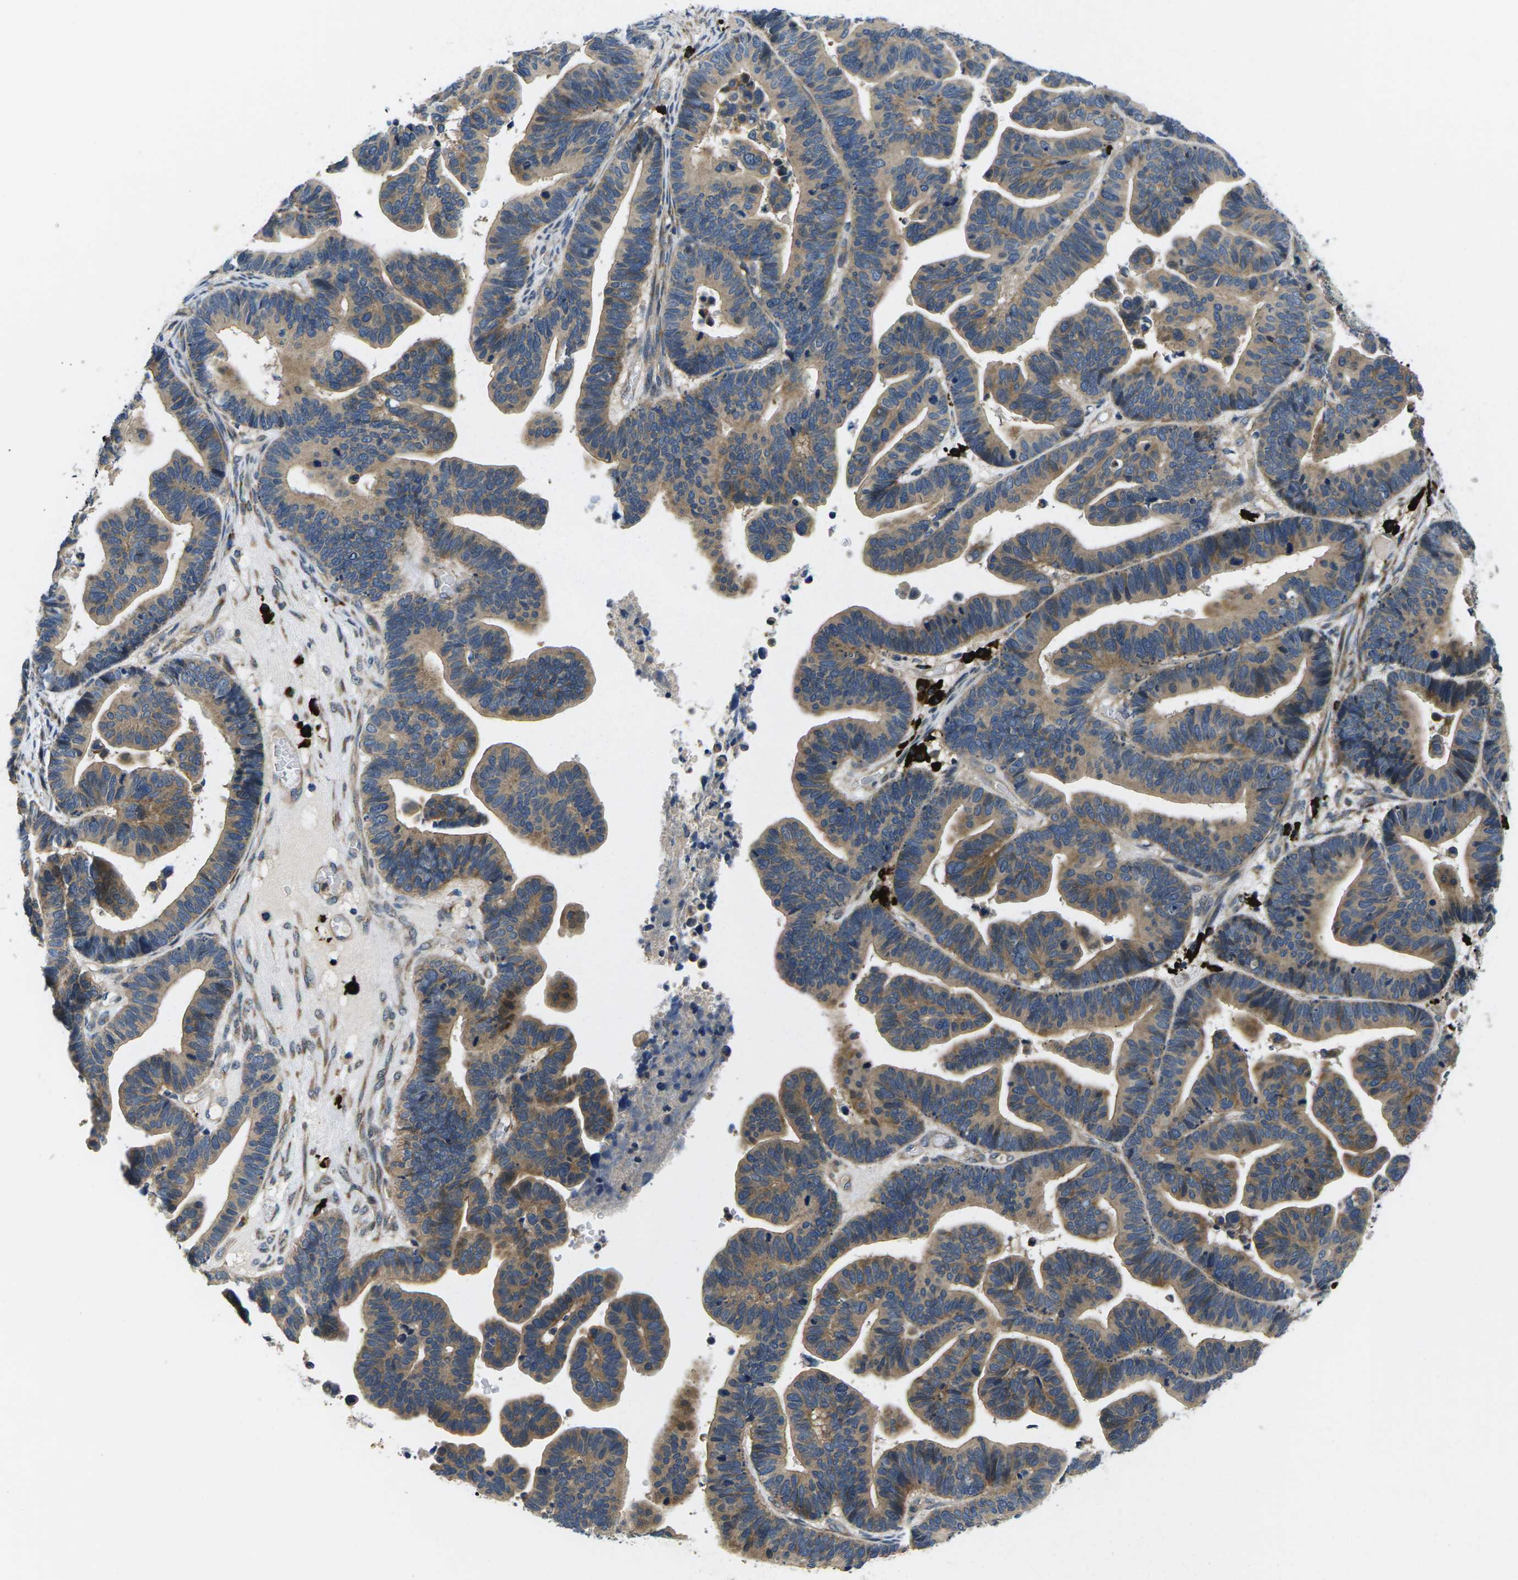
{"staining": {"intensity": "moderate", "quantity": "25%-75%", "location": "cytoplasmic/membranous"}, "tissue": "ovarian cancer", "cell_type": "Tumor cells", "image_type": "cancer", "snomed": [{"axis": "morphology", "description": "Cystadenocarcinoma, serous, NOS"}, {"axis": "topography", "description": "Ovary"}], "caption": "Immunohistochemical staining of human ovarian cancer reveals medium levels of moderate cytoplasmic/membranous protein expression in about 25%-75% of tumor cells. The protein is stained brown, and the nuclei are stained in blue (DAB (3,3'-diaminobenzidine) IHC with brightfield microscopy, high magnification).", "gene": "PLCE1", "patient": {"sex": "female", "age": 56}}